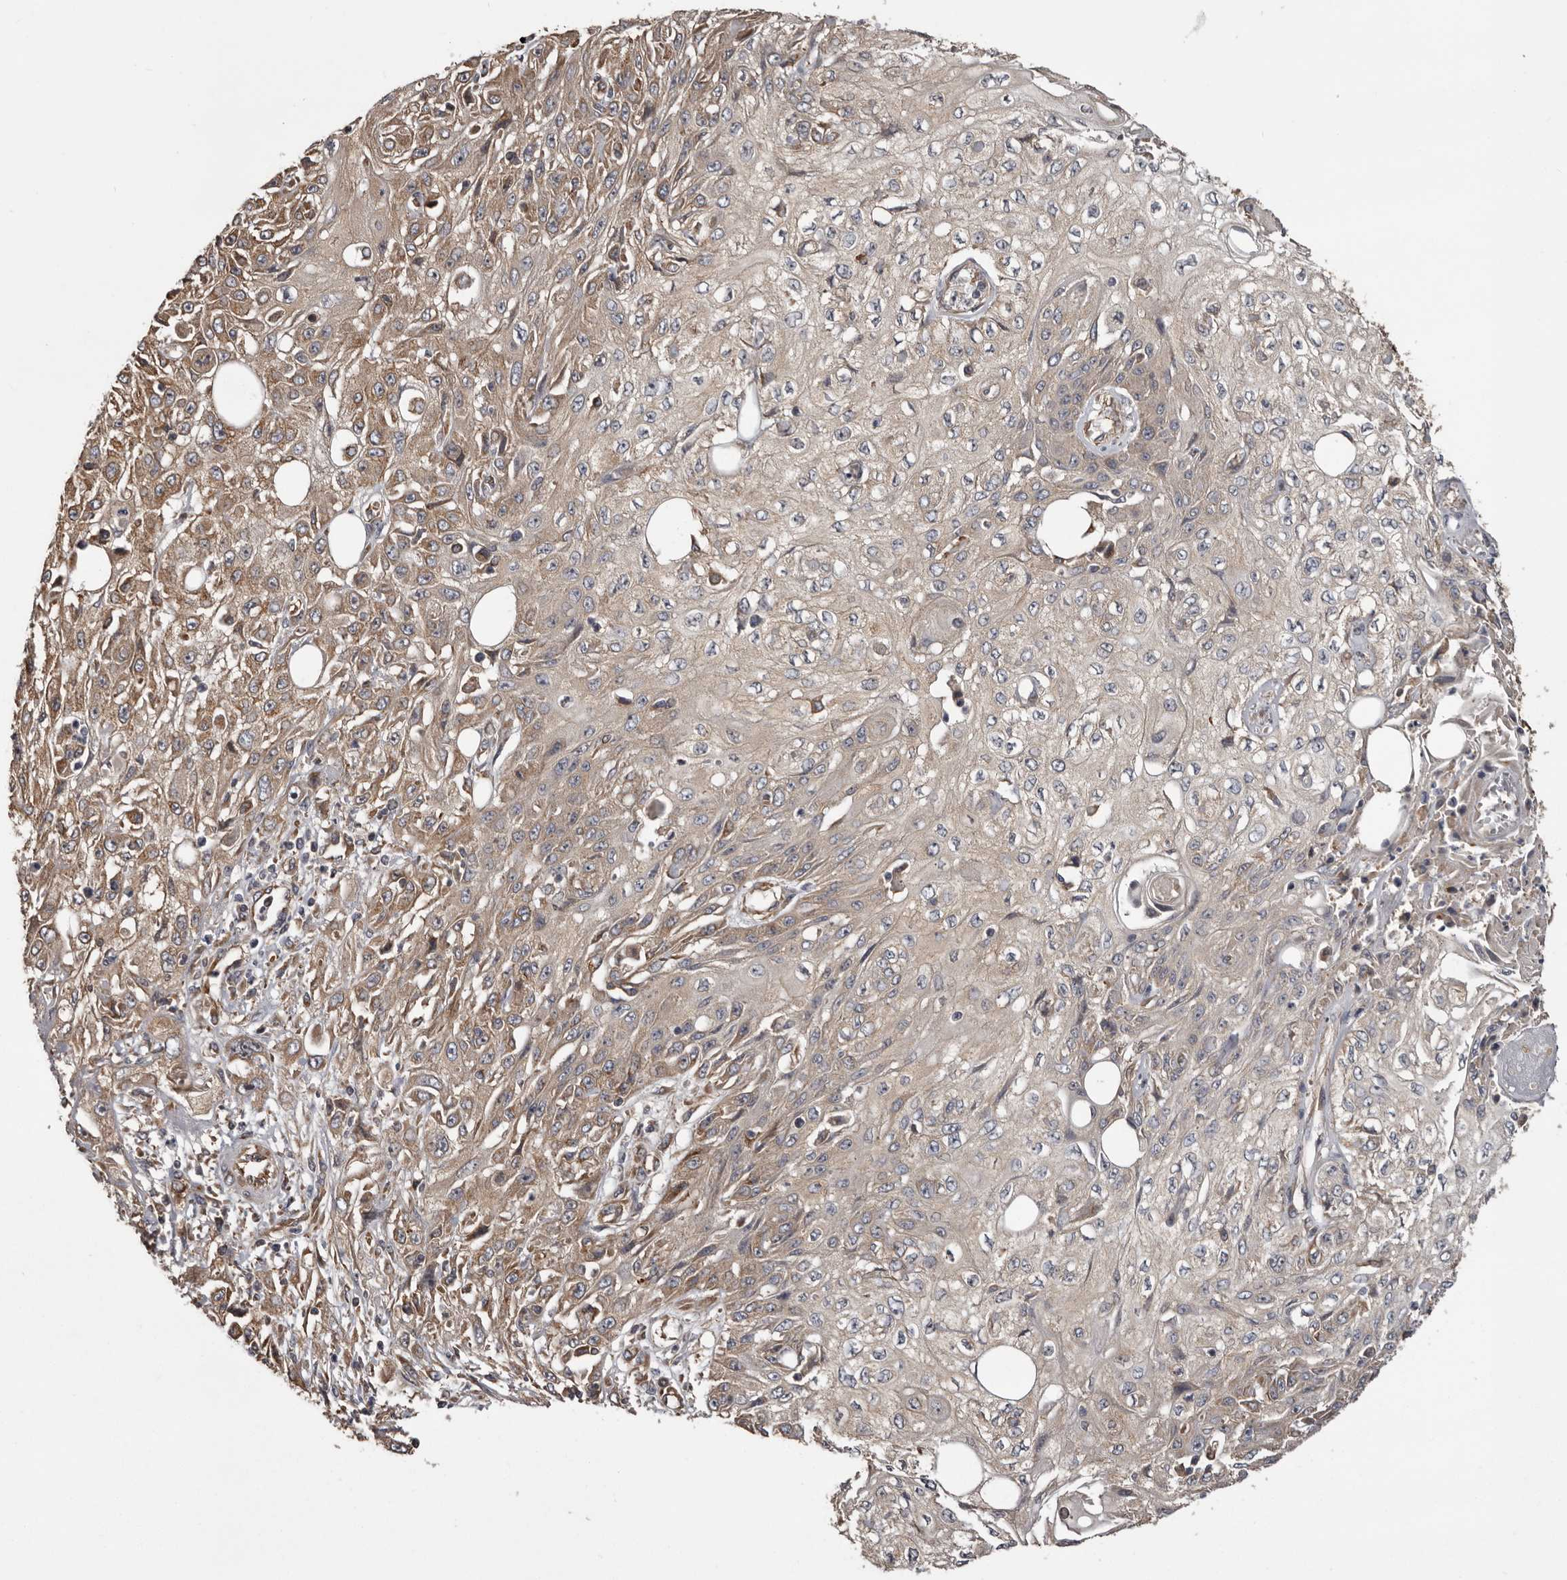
{"staining": {"intensity": "moderate", "quantity": "<25%", "location": "cytoplasmic/membranous"}, "tissue": "skin cancer", "cell_type": "Tumor cells", "image_type": "cancer", "snomed": [{"axis": "morphology", "description": "Squamous cell carcinoma, NOS"}, {"axis": "morphology", "description": "Squamous cell carcinoma, metastatic, NOS"}, {"axis": "topography", "description": "Skin"}, {"axis": "topography", "description": "Lymph node"}], "caption": "A high-resolution photomicrograph shows immunohistochemistry (IHC) staining of skin cancer, which exhibits moderate cytoplasmic/membranous positivity in approximately <25% of tumor cells.", "gene": "DARS1", "patient": {"sex": "male", "age": 75}}